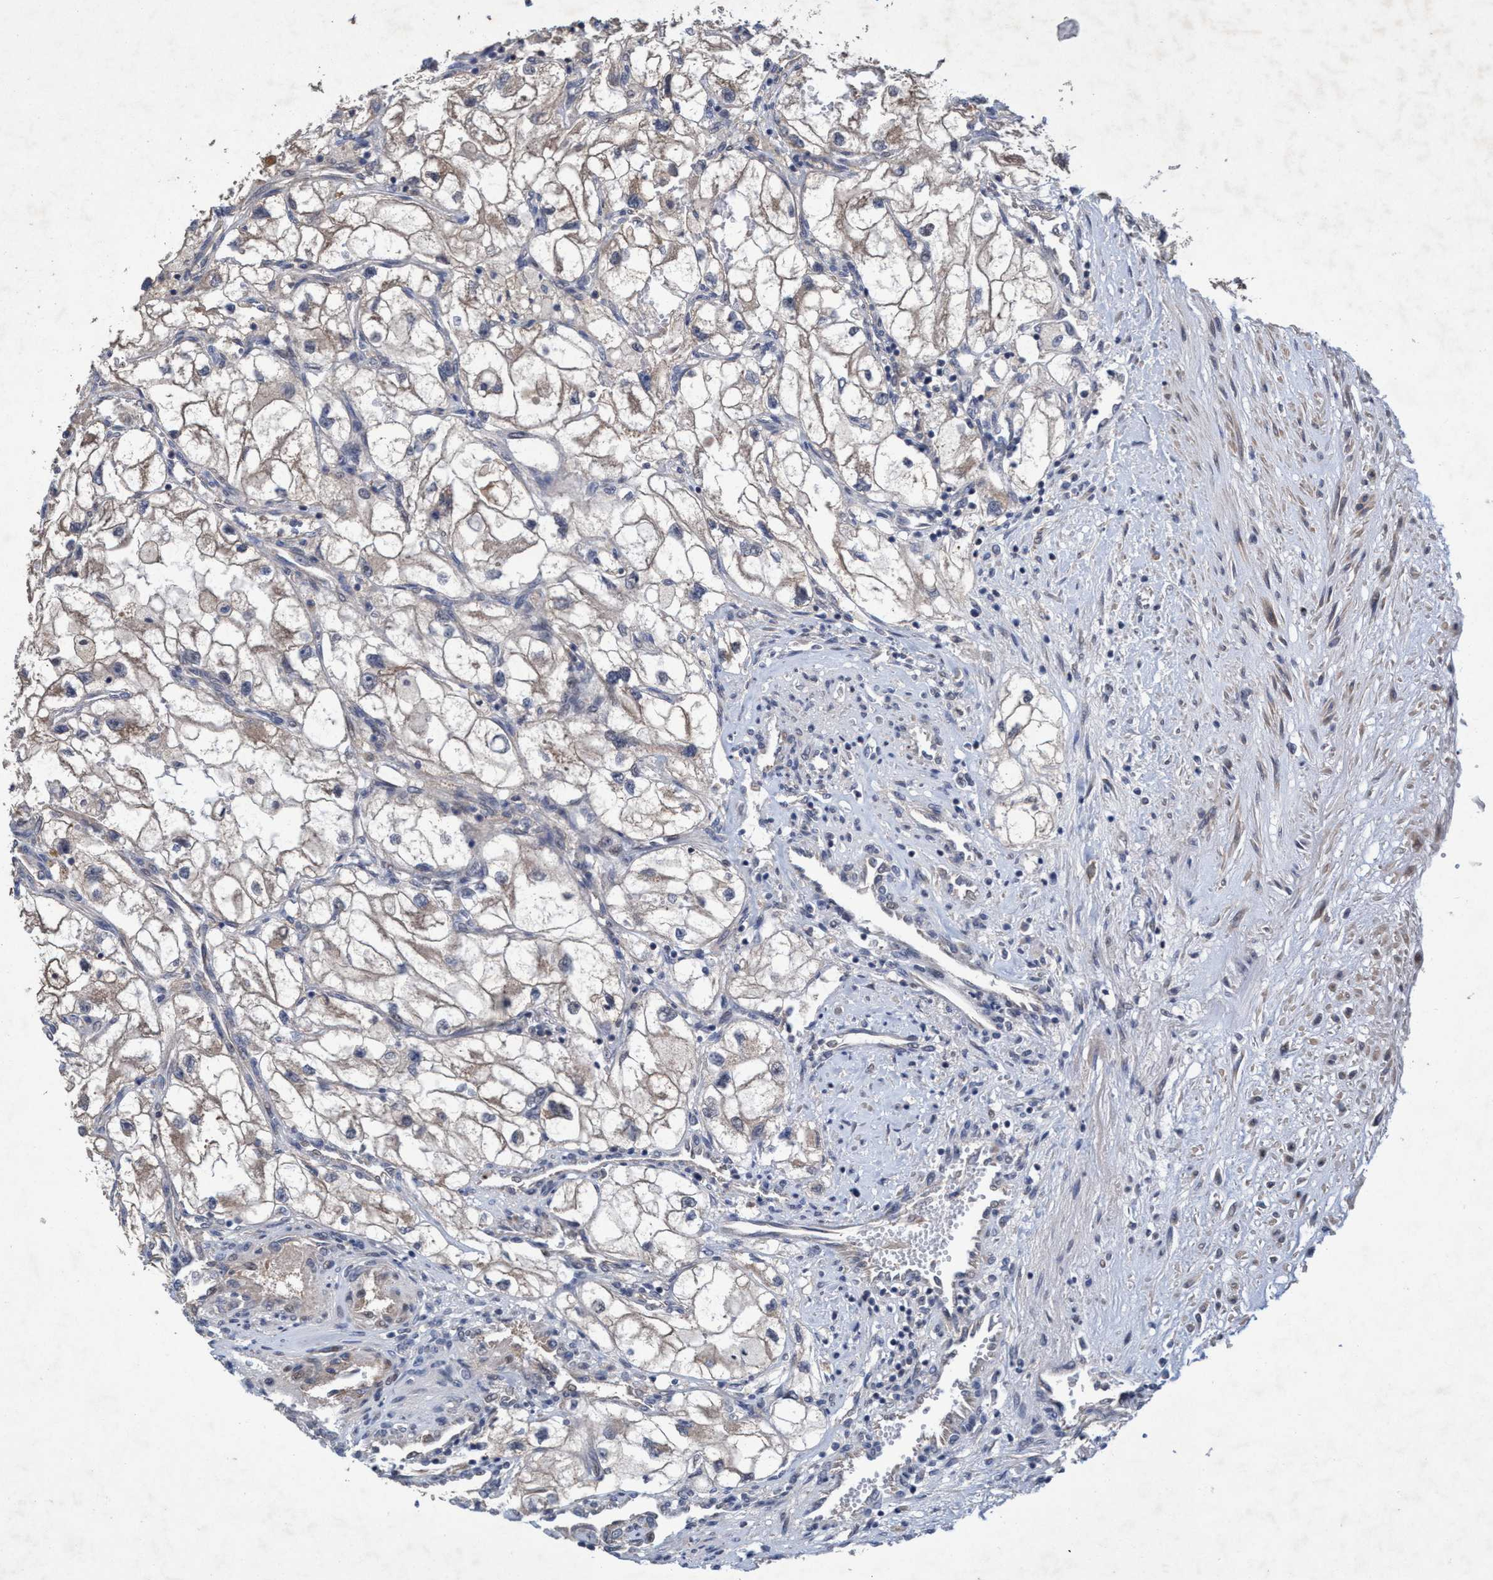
{"staining": {"intensity": "weak", "quantity": "<25%", "location": "cytoplasmic/membranous"}, "tissue": "renal cancer", "cell_type": "Tumor cells", "image_type": "cancer", "snomed": [{"axis": "morphology", "description": "Adenocarcinoma, NOS"}, {"axis": "topography", "description": "Kidney"}], "caption": "The histopathology image displays no staining of tumor cells in adenocarcinoma (renal).", "gene": "ZNF677", "patient": {"sex": "female", "age": 70}}